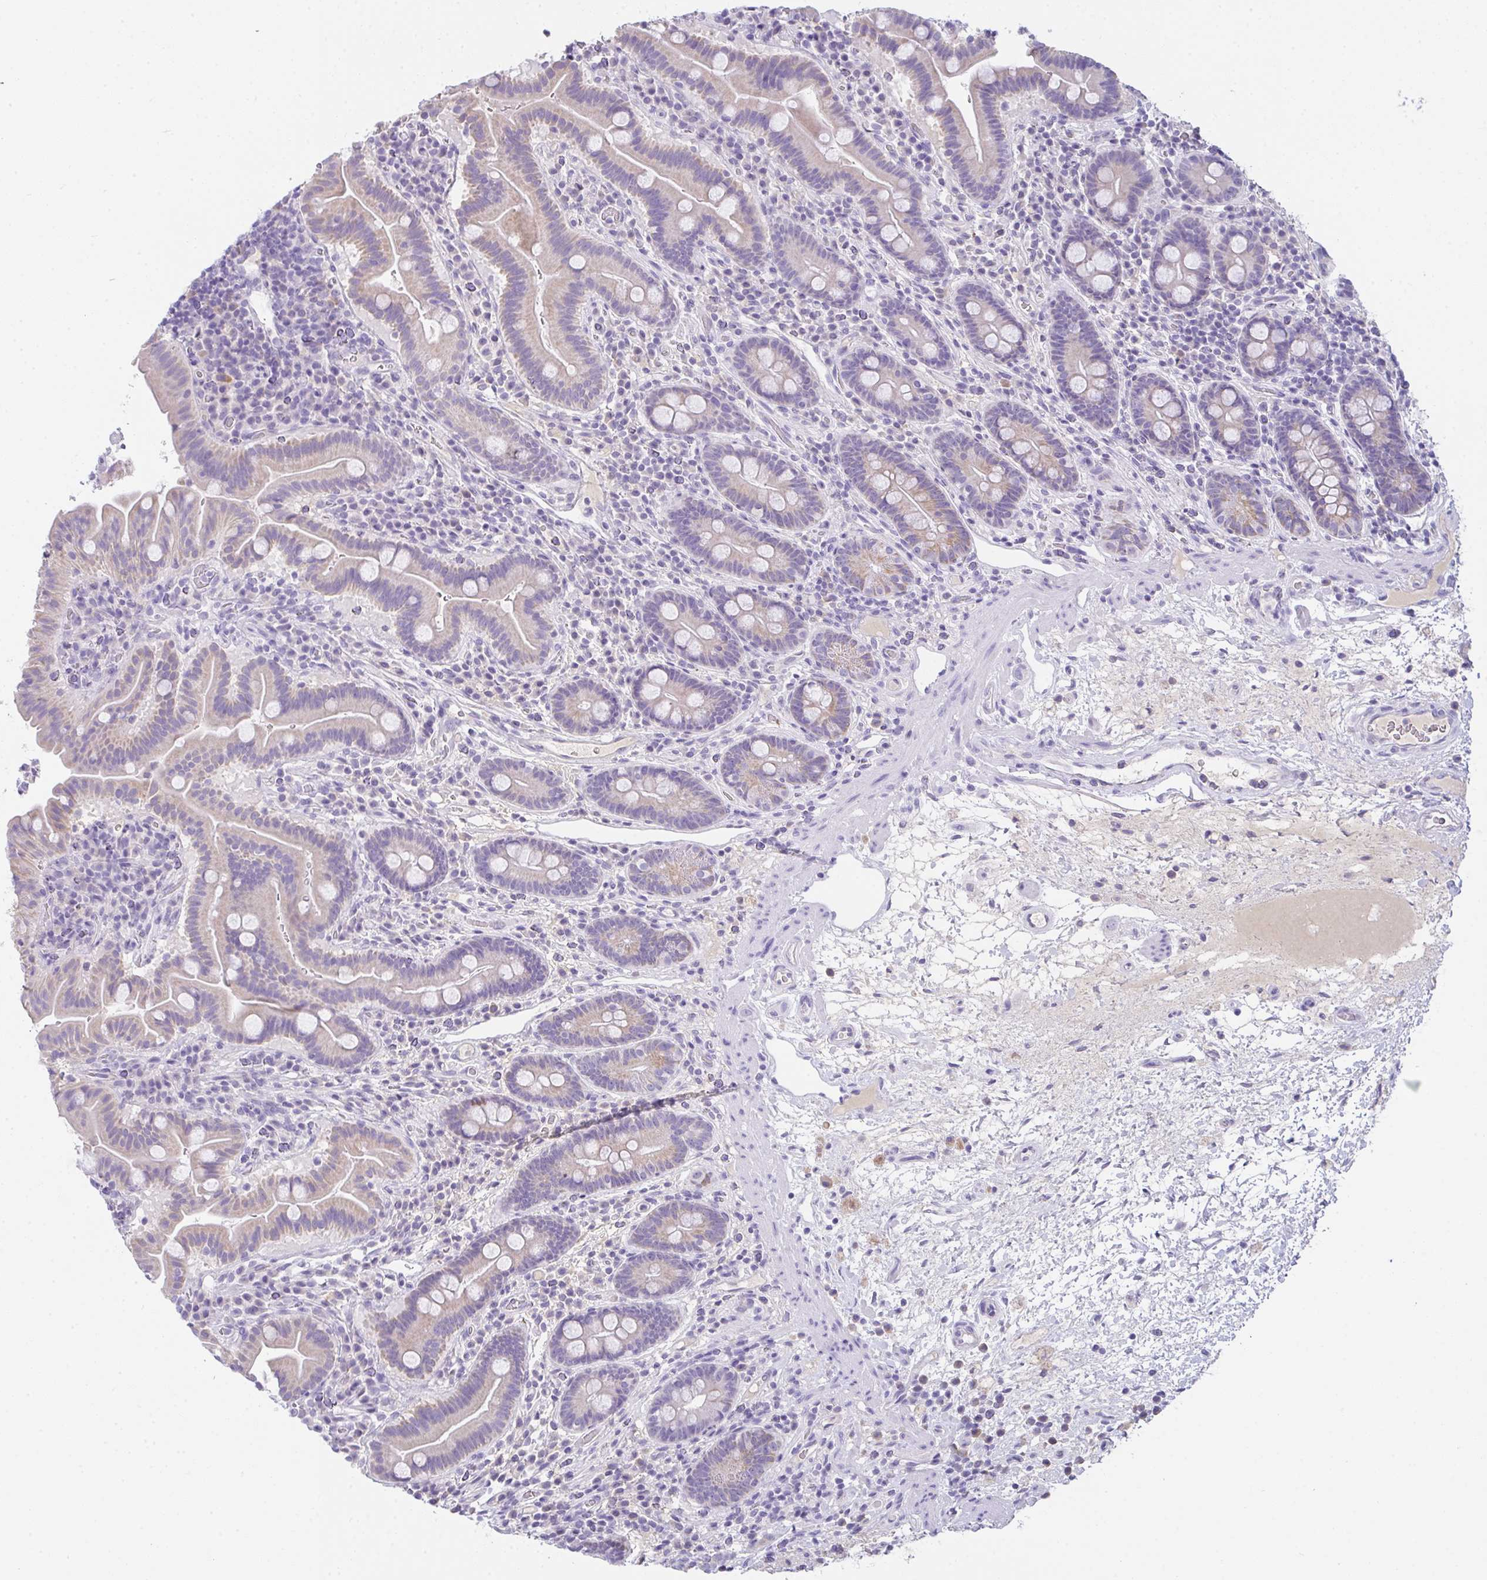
{"staining": {"intensity": "weak", "quantity": "25%-75%", "location": "cytoplasmic/membranous"}, "tissue": "small intestine", "cell_type": "Glandular cells", "image_type": "normal", "snomed": [{"axis": "morphology", "description": "Normal tissue, NOS"}, {"axis": "topography", "description": "Small intestine"}], "caption": "DAB (3,3'-diaminobenzidine) immunohistochemical staining of benign small intestine reveals weak cytoplasmic/membranous protein expression in approximately 25%-75% of glandular cells. (brown staining indicates protein expression, while blue staining denotes nuclei).", "gene": "COX7B", "patient": {"sex": "male", "age": 26}}